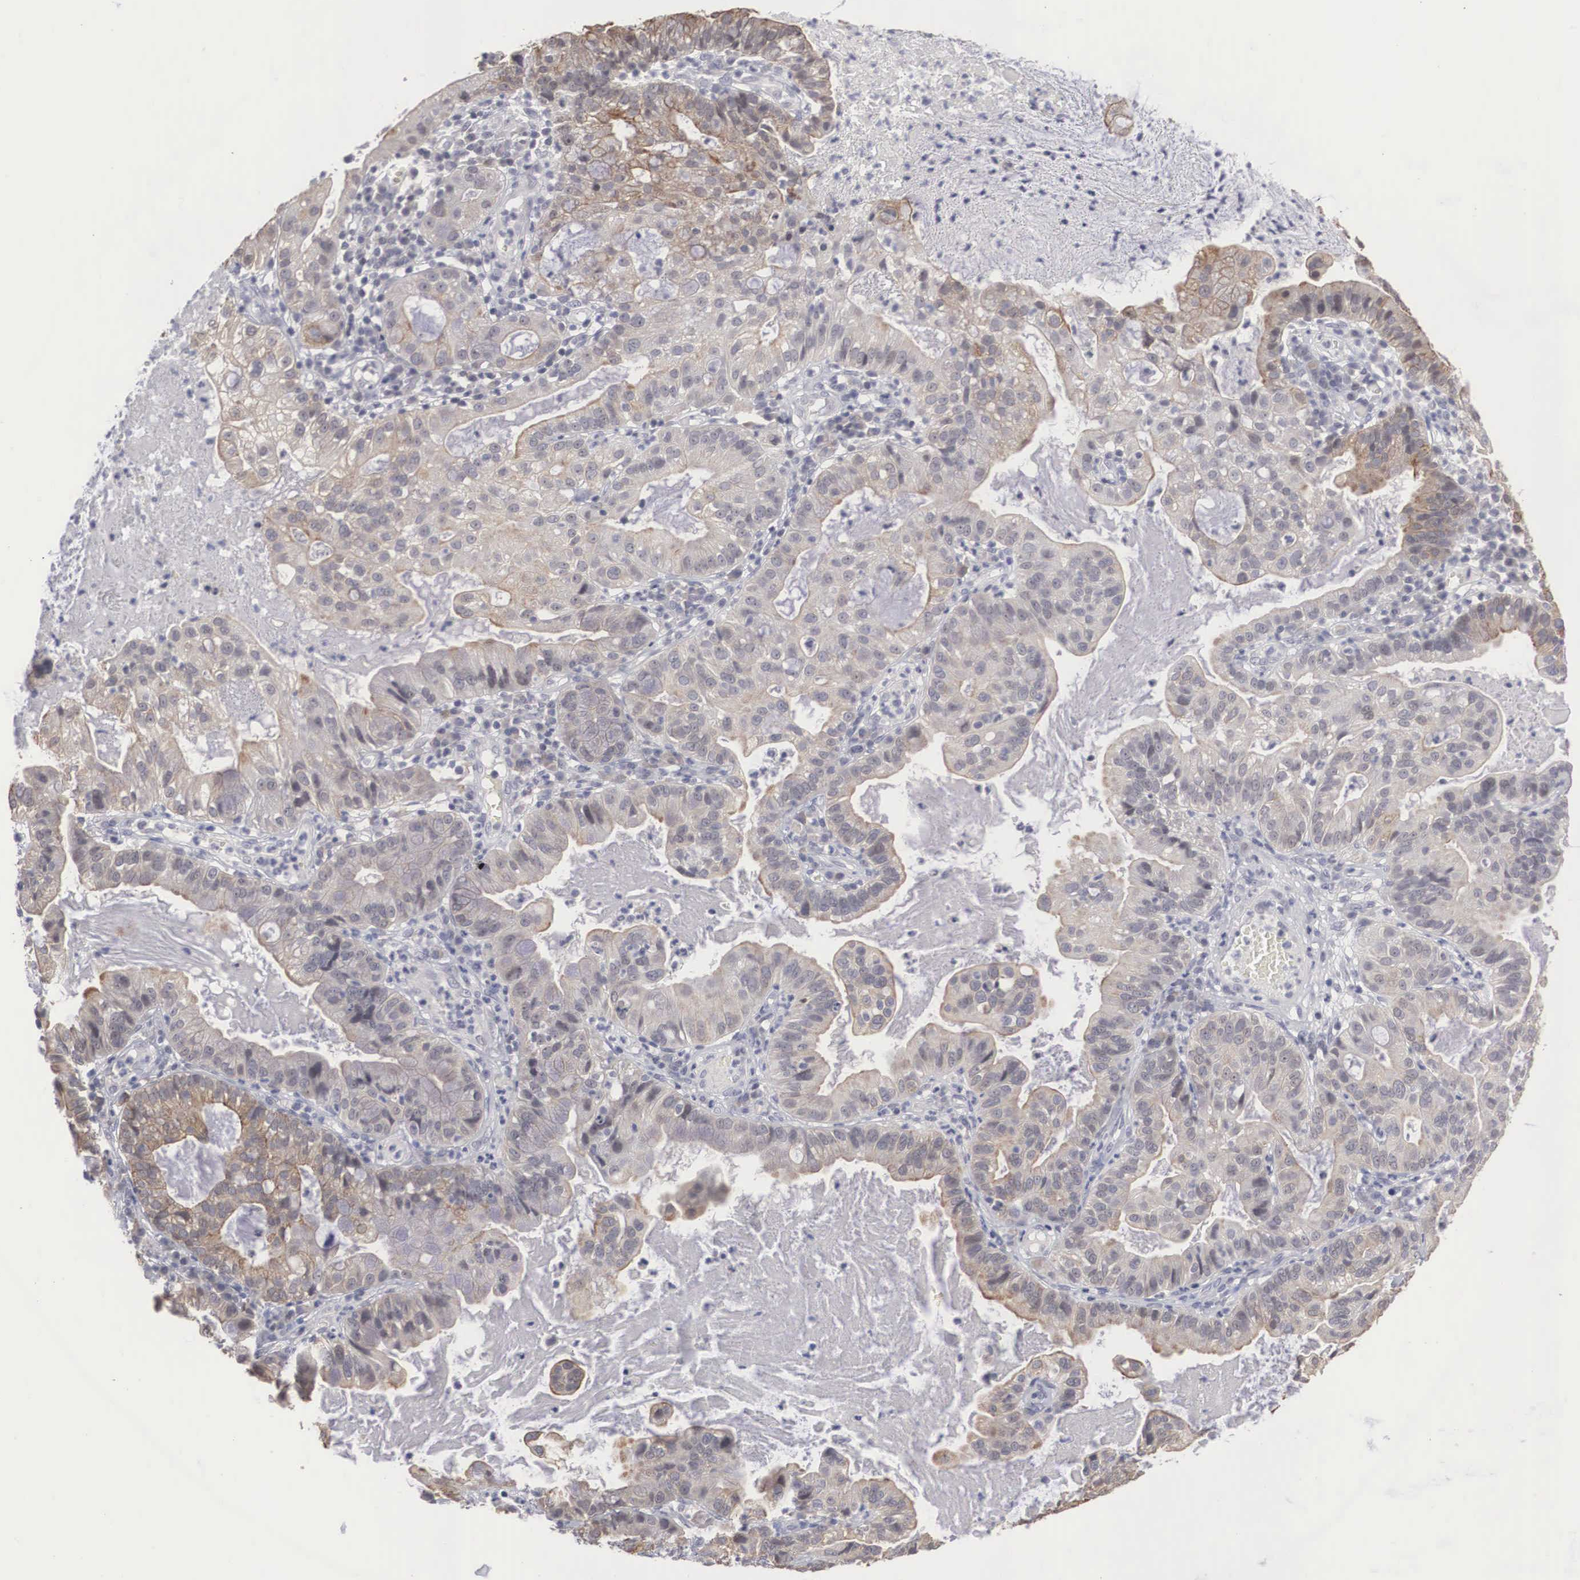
{"staining": {"intensity": "weak", "quantity": "<25%", "location": "cytoplasmic/membranous"}, "tissue": "cervical cancer", "cell_type": "Tumor cells", "image_type": "cancer", "snomed": [{"axis": "morphology", "description": "Adenocarcinoma, NOS"}, {"axis": "topography", "description": "Cervix"}], "caption": "The image displays no significant positivity in tumor cells of cervical cancer.", "gene": "WDR89", "patient": {"sex": "female", "age": 41}}